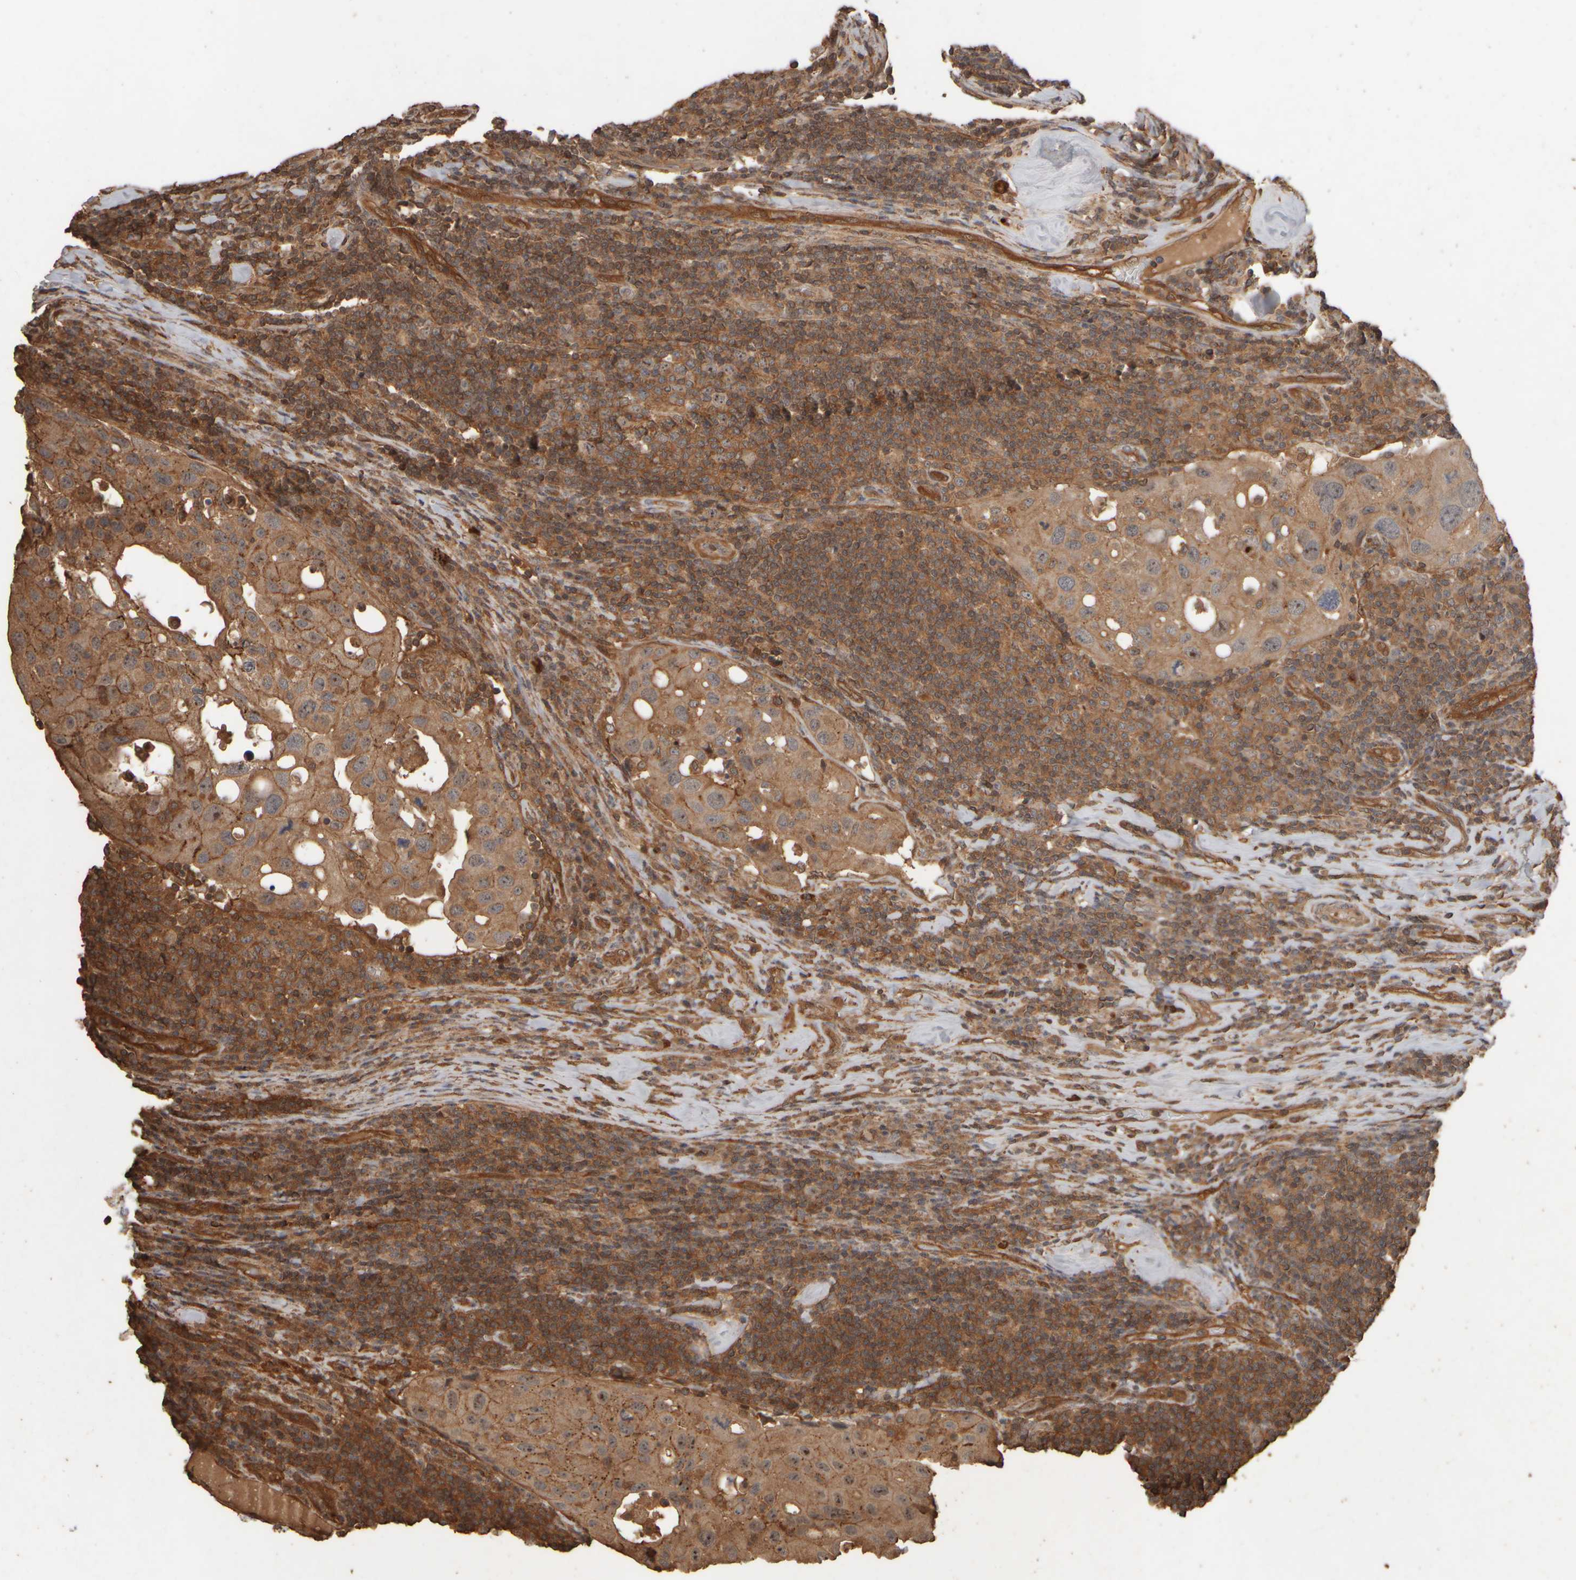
{"staining": {"intensity": "moderate", "quantity": ">75%", "location": "cytoplasmic/membranous,nuclear"}, "tissue": "urothelial cancer", "cell_type": "Tumor cells", "image_type": "cancer", "snomed": [{"axis": "morphology", "description": "Urothelial carcinoma, High grade"}, {"axis": "topography", "description": "Lymph node"}, {"axis": "topography", "description": "Urinary bladder"}], "caption": "An image of human urothelial carcinoma (high-grade) stained for a protein reveals moderate cytoplasmic/membranous and nuclear brown staining in tumor cells. The protein of interest is shown in brown color, while the nuclei are stained blue.", "gene": "SPHK1", "patient": {"sex": "male", "age": 51}}